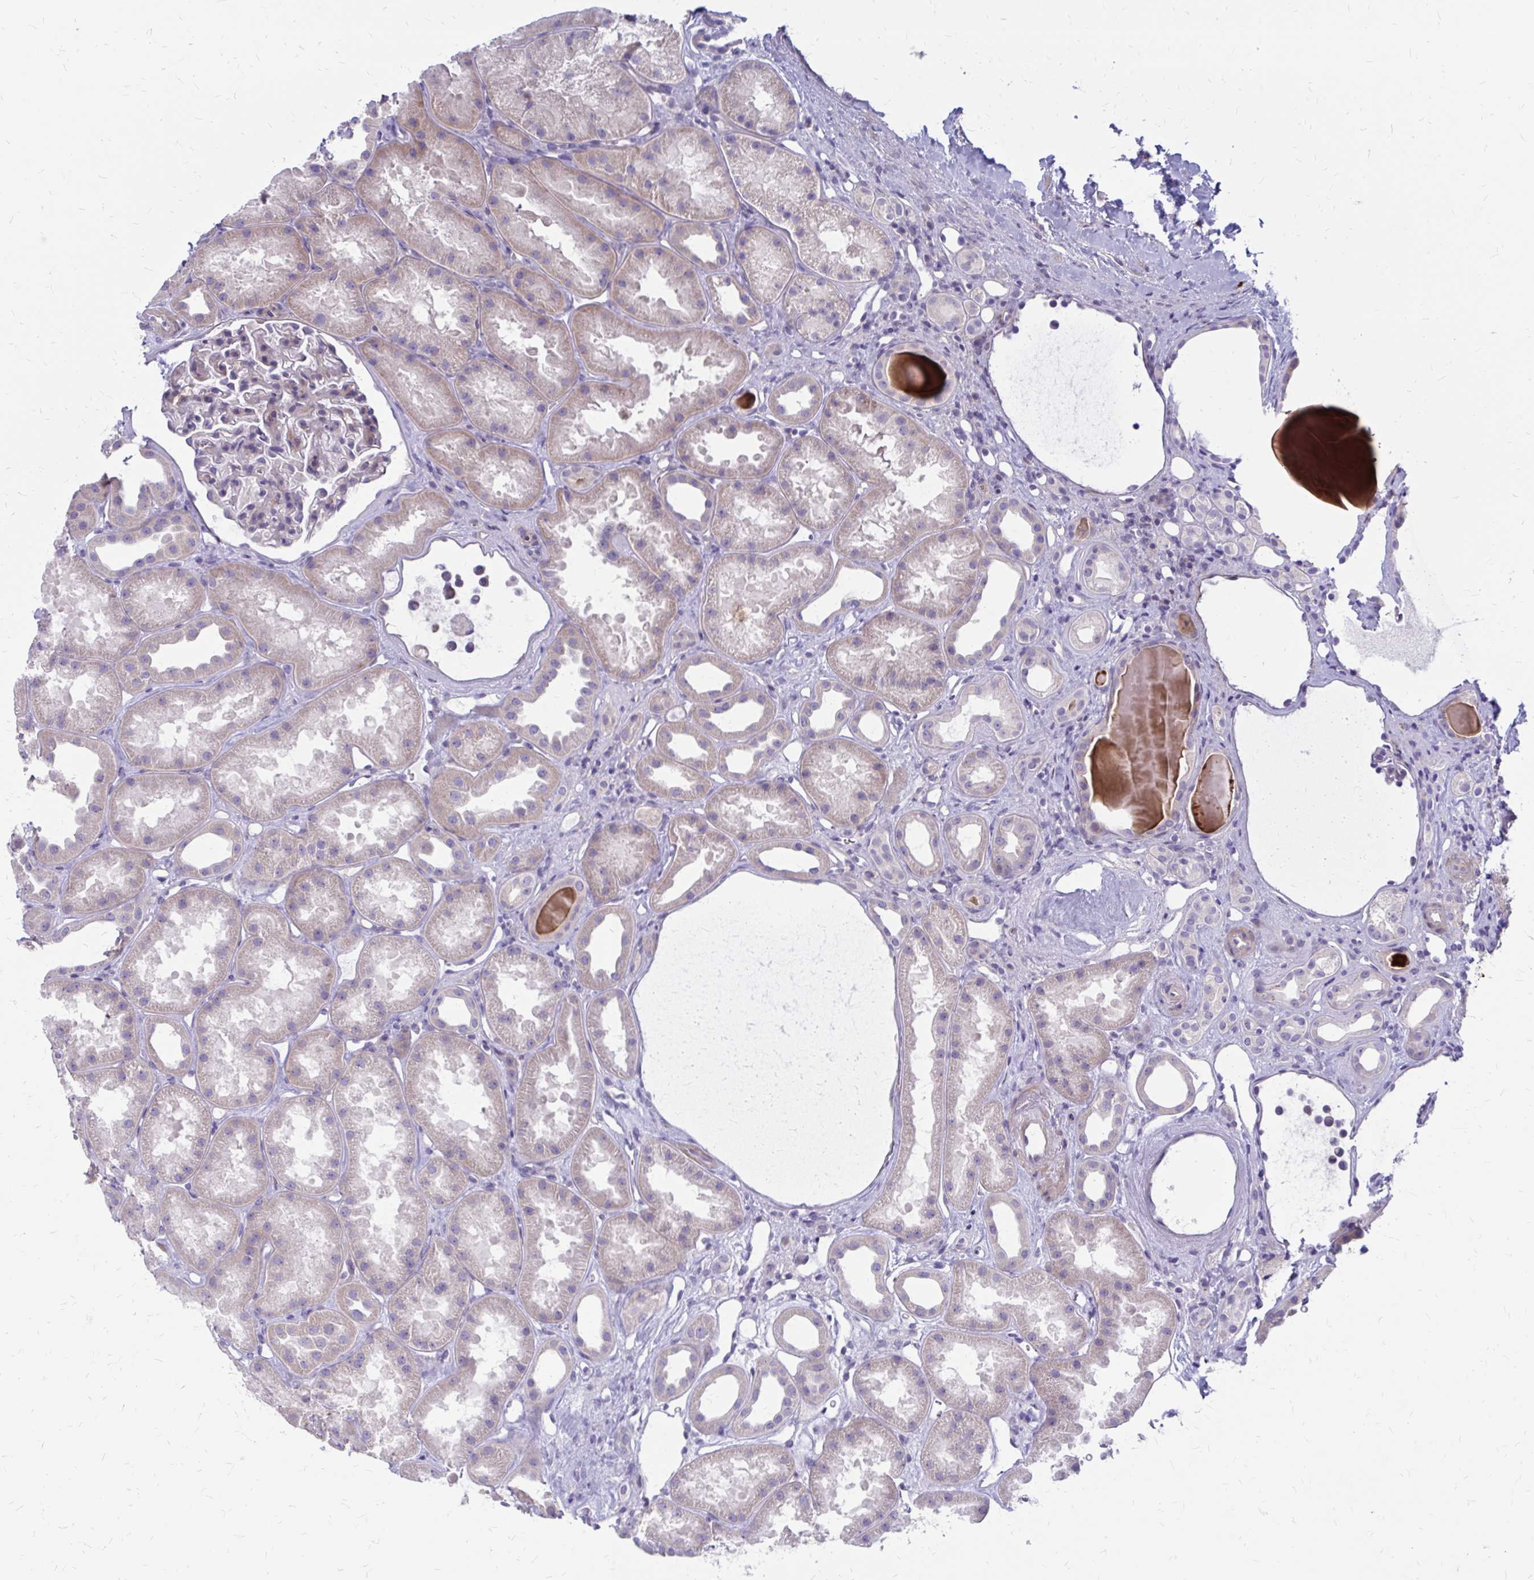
{"staining": {"intensity": "negative", "quantity": "none", "location": "none"}, "tissue": "kidney", "cell_type": "Cells in glomeruli", "image_type": "normal", "snomed": [{"axis": "morphology", "description": "Normal tissue, NOS"}, {"axis": "topography", "description": "Kidney"}], "caption": "This is an immunohistochemistry micrograph of normal kidney. There is no positivity in cells in glomeruli.", "gene": "GLYATL2", "patient": {"sex": "male", "age": 61}}